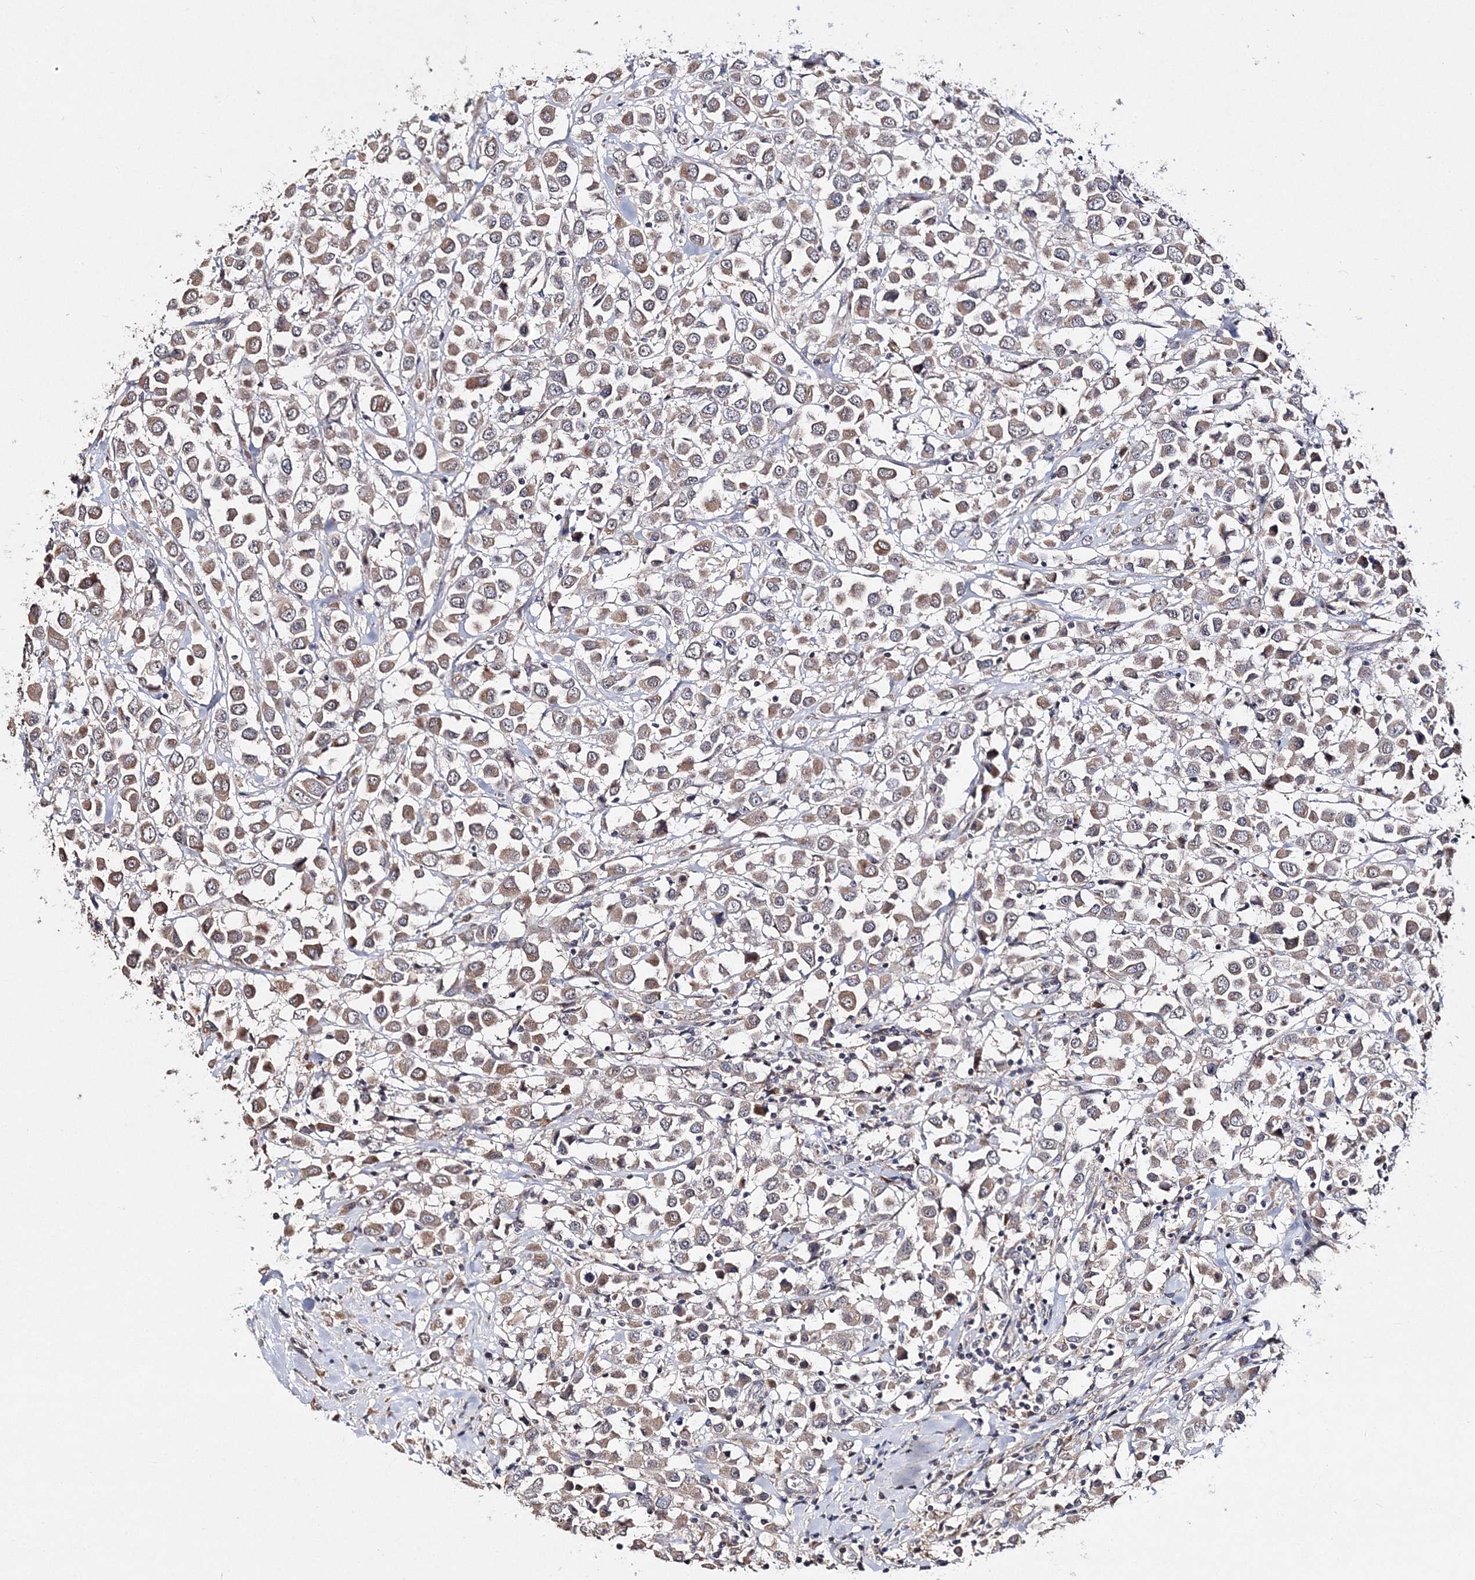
{"staining": {"intensity": "moderate", "quantity": ">75%", "location": "cytoplasmic/membranous"}, "tissue": "breast cancer", "cell_type": "Tumor cells", "image_type": "cancer", "snomed": [{"axis": "morphology", "description": "Duct carcinoma"}, {"axis": "topography", "description": "Breast"}], "caption": "Moderate cytoplasmic/membranous protein staining is identified in about >75% of tumor cells in breast cancer.", "gene": "GJB5", "patient": {"sex": "female", "age": 61}}